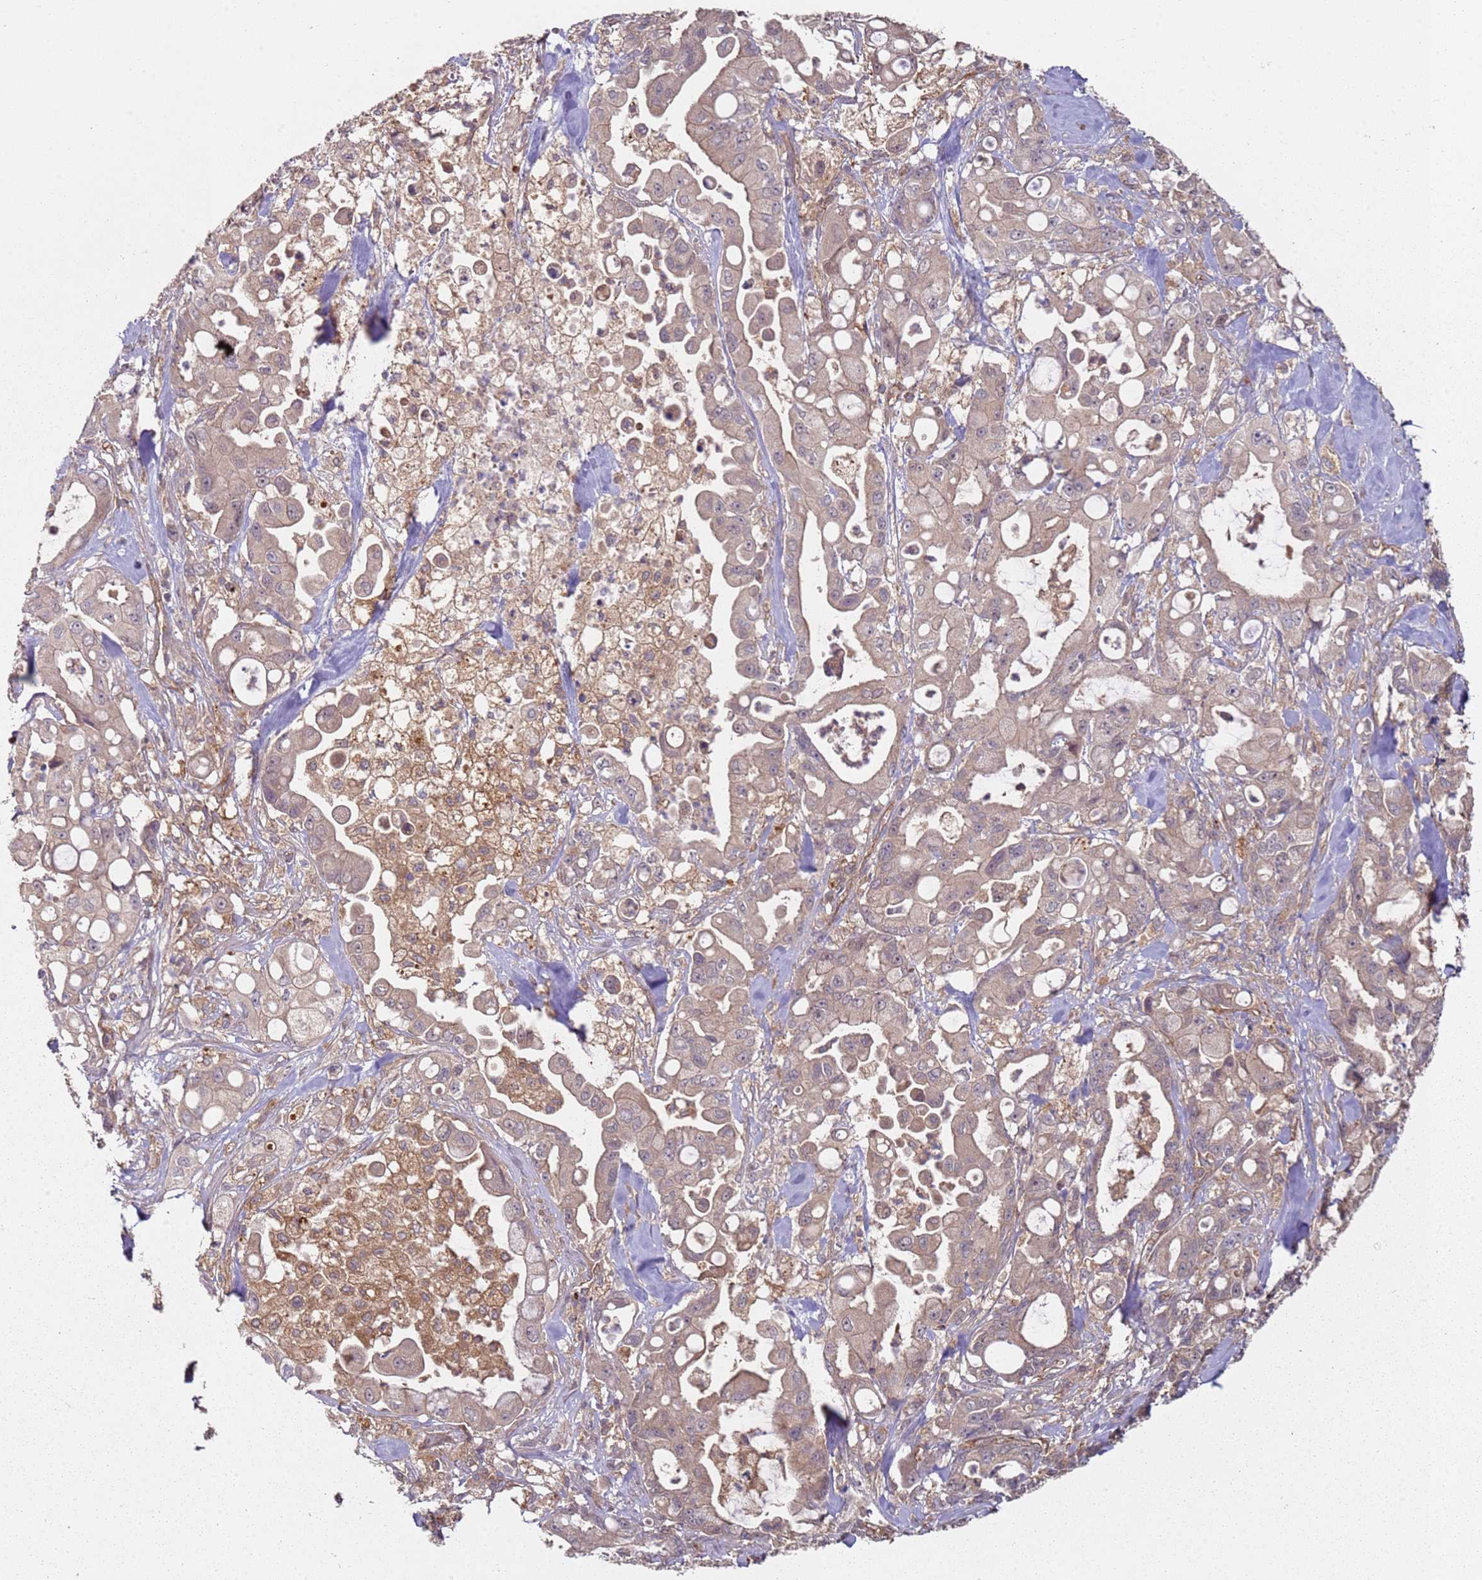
{"staining": {"intensity": "weak", "quantity": "25%-75%", "location": "cytoplasmic/membranous"}, "tissue": "pancreatic cancer", "cell_type": "Tumor cells", "image_type": "cancer", "snomed": [{"axis": "morphology", "description": "Adenocarcinoma, NOS"}, {"axis": "topography", "description": "Pancreas"}], "caption": "This is a photomicrograph of immunohistochemistry (IHC) staining of pancreatic cancer (adenocarcinoma), which shows weak expression in the cytoplasmic/membranous of tumor cells.", "gene": "SCGB2B2", "patient": {"sex": "male", "age": 68}}